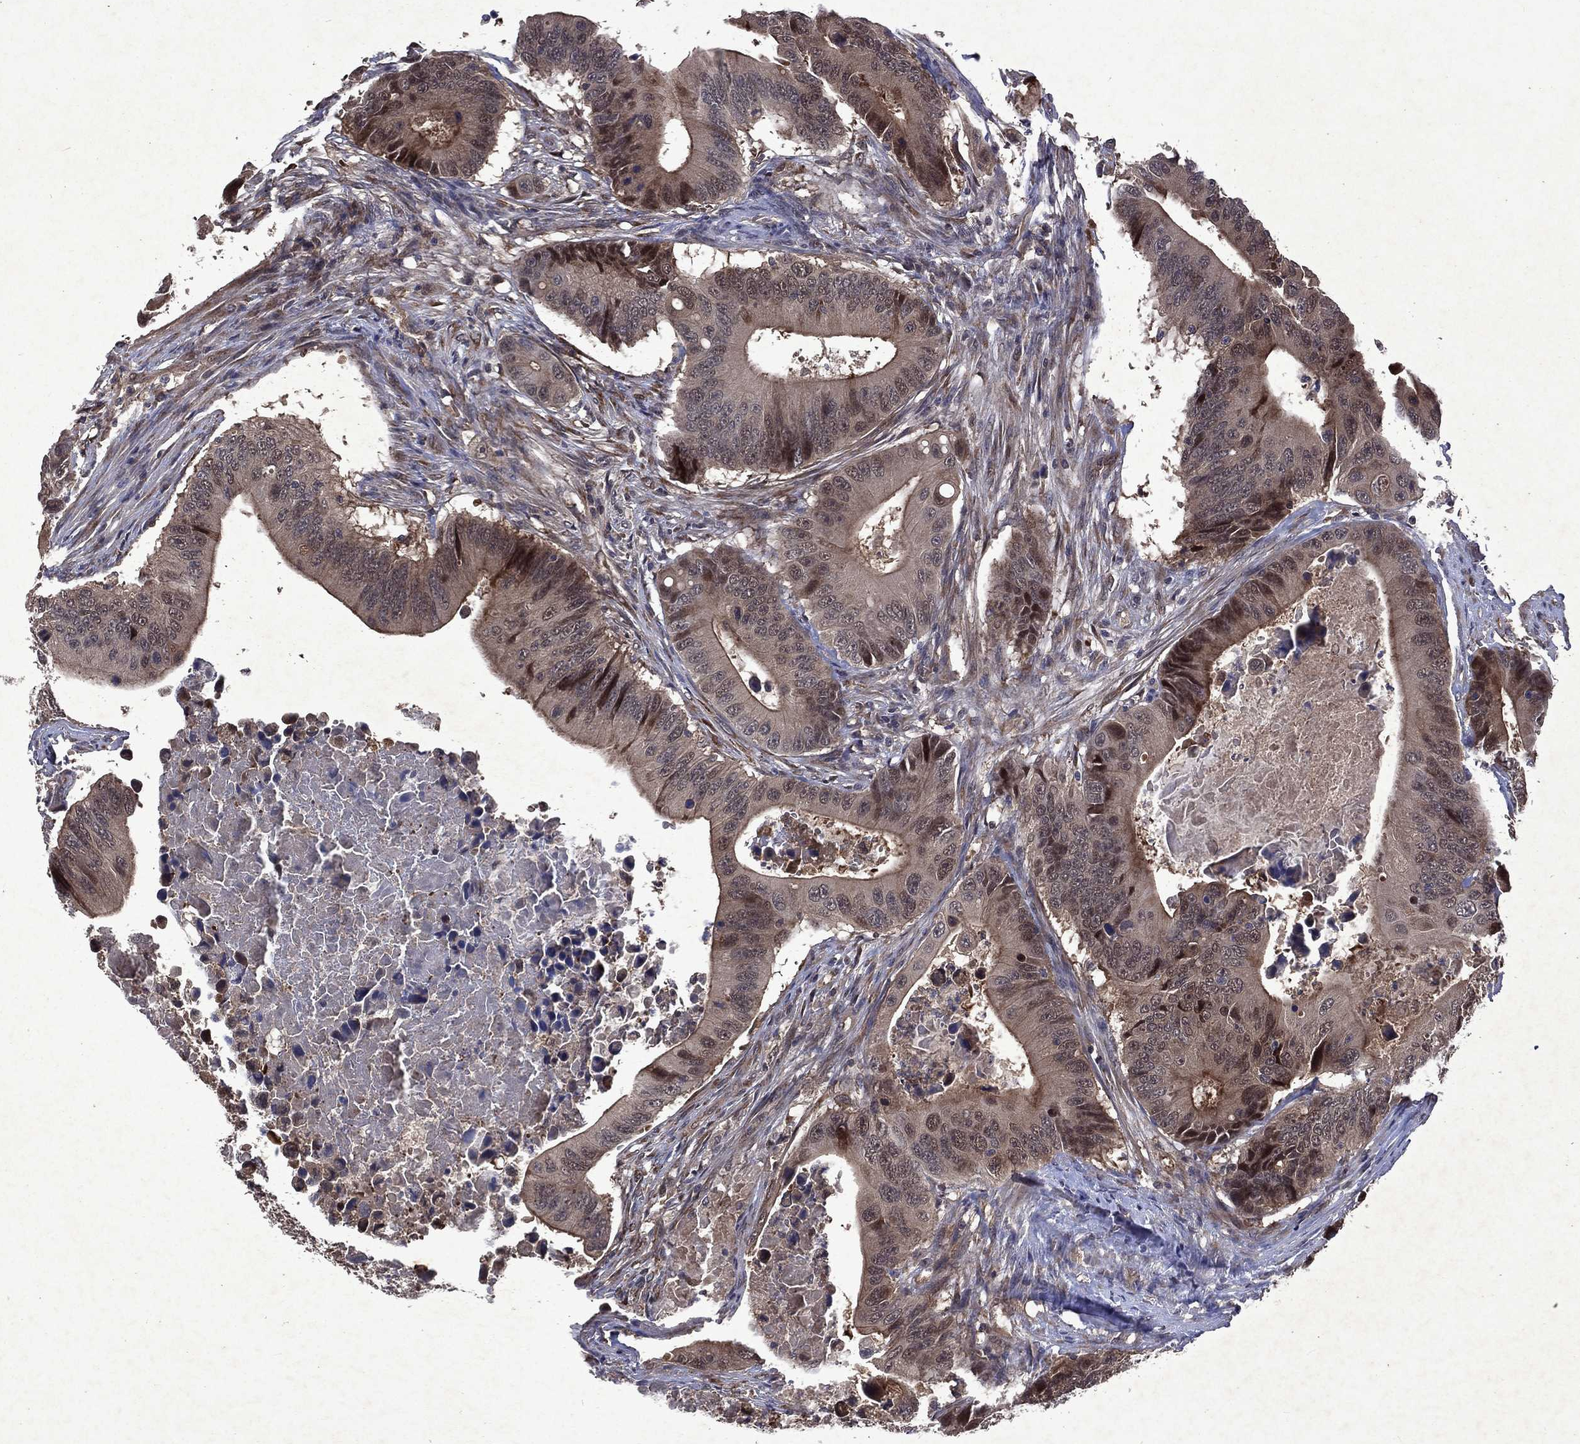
{"staining": {"intensity": "moderate", "quantity": "<25%", "location": "cytoplasmic/membranous"}, "tissue": "colorectal cancer", "cell_type": "Tumor cells", "image_type": "cancer", "snomed": [{"axis": "morphology", "description": "Adenocarcinoma, NOS"}, {"axis": "topography", "description": "Colon"}], "caption": "Colorectal cancer was stained to show a protein in brown. There is low levels of moderate cytoplasmic/membranous positivity in approximately <25% of tumor cells.", "gene": "MTAP", "patient": {"sex": "female", "age": 90}}